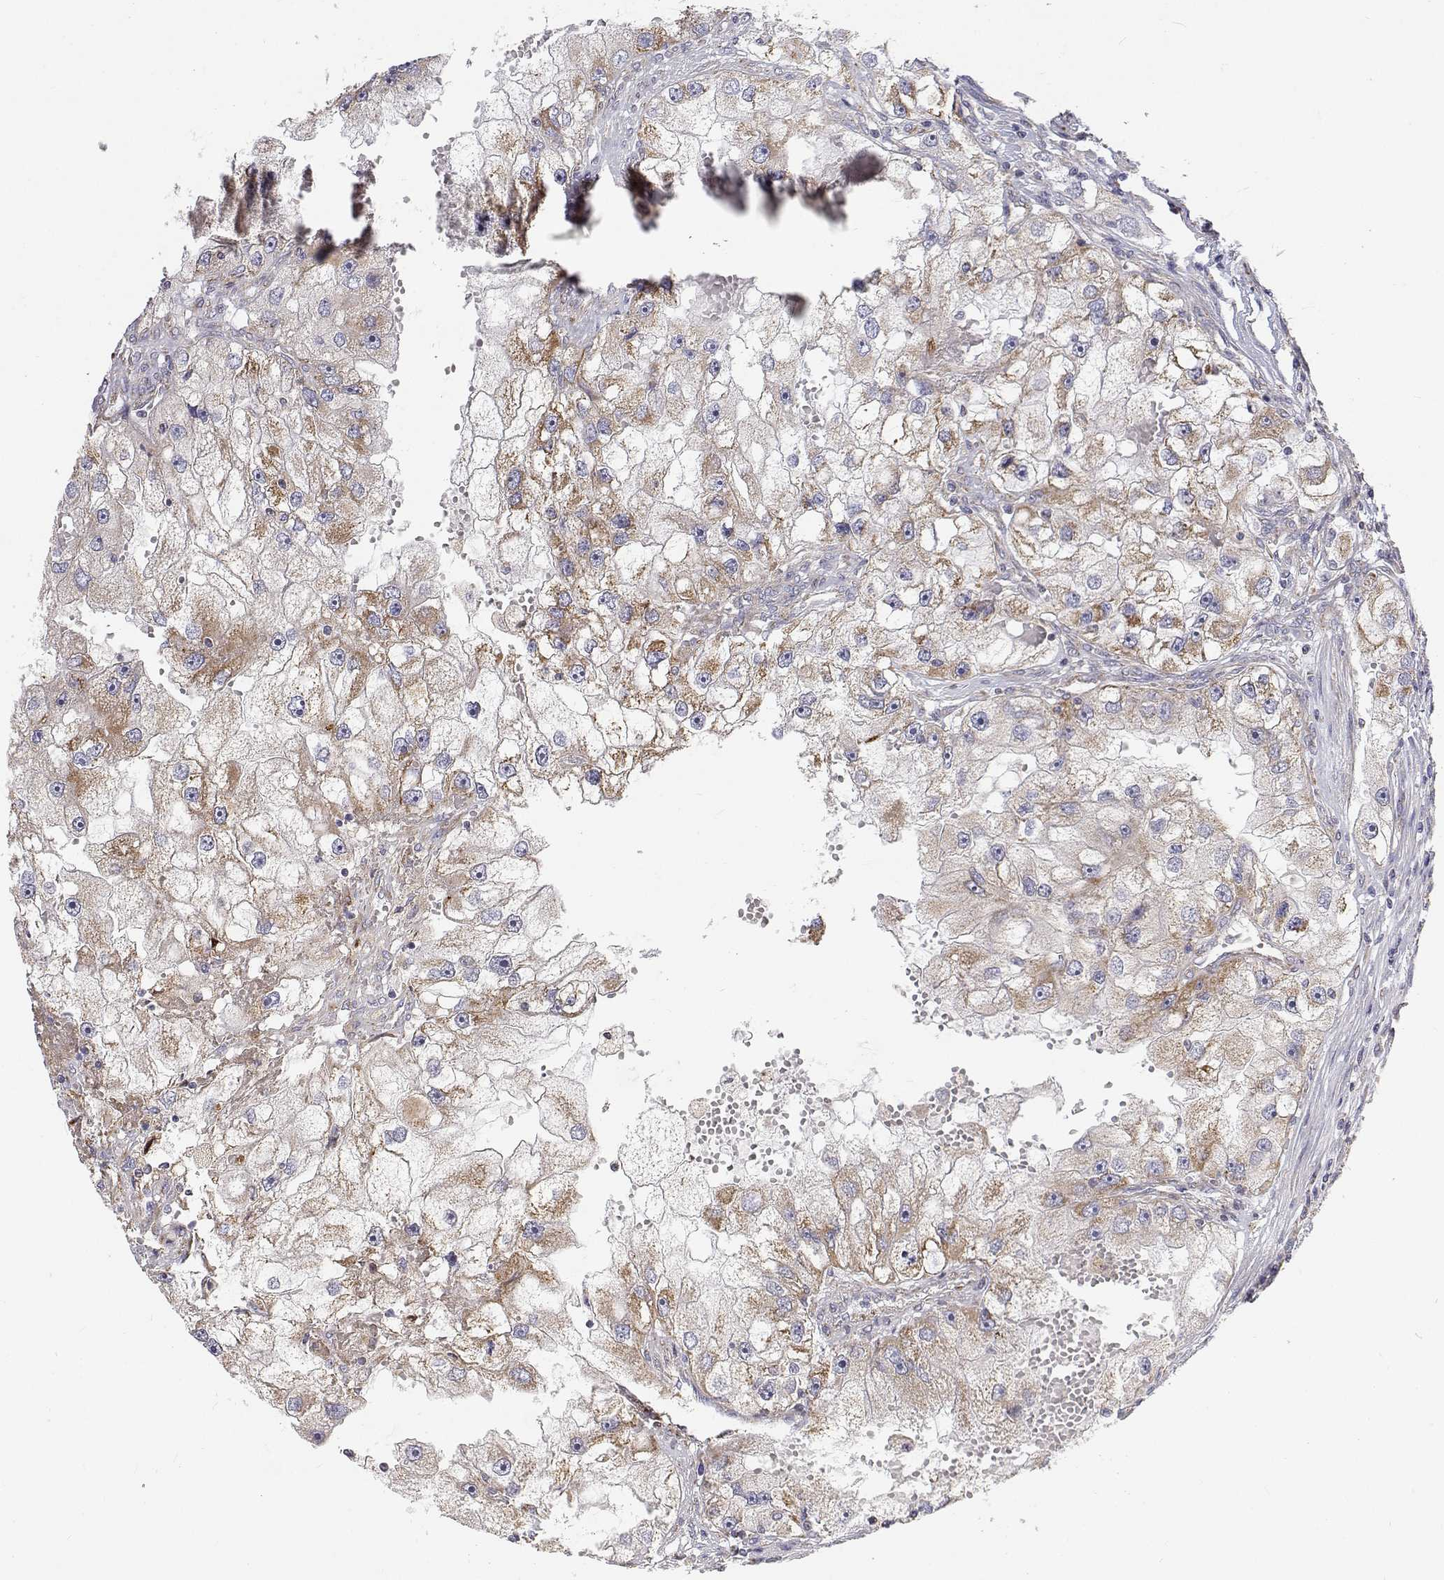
{"staining": {"intensity": "moderate", "quantity": "25%-75%", "location": "cytoplasmic/membranous"}, "tissue": "renal cancer", "cell_type": "Tumor cells", "image_type": "cancer", "snomed": [{"axis": "morphology", "description": "Adenocarcinoma, NOS"}, {"axis": "topography", "description": "Kidney"}], "caption": "Renal cancer (adenocarcinoma) was stained to show a protein in brown. There is medium levels of moderate cytoplasmic/membranous positivity in about 25%-75% of tumor cells. (DAB IHC, brown staining for protein, blue staining for nuclei).", "gene": "SPICE1", "patient": {"sex": "male", "age": 63}}